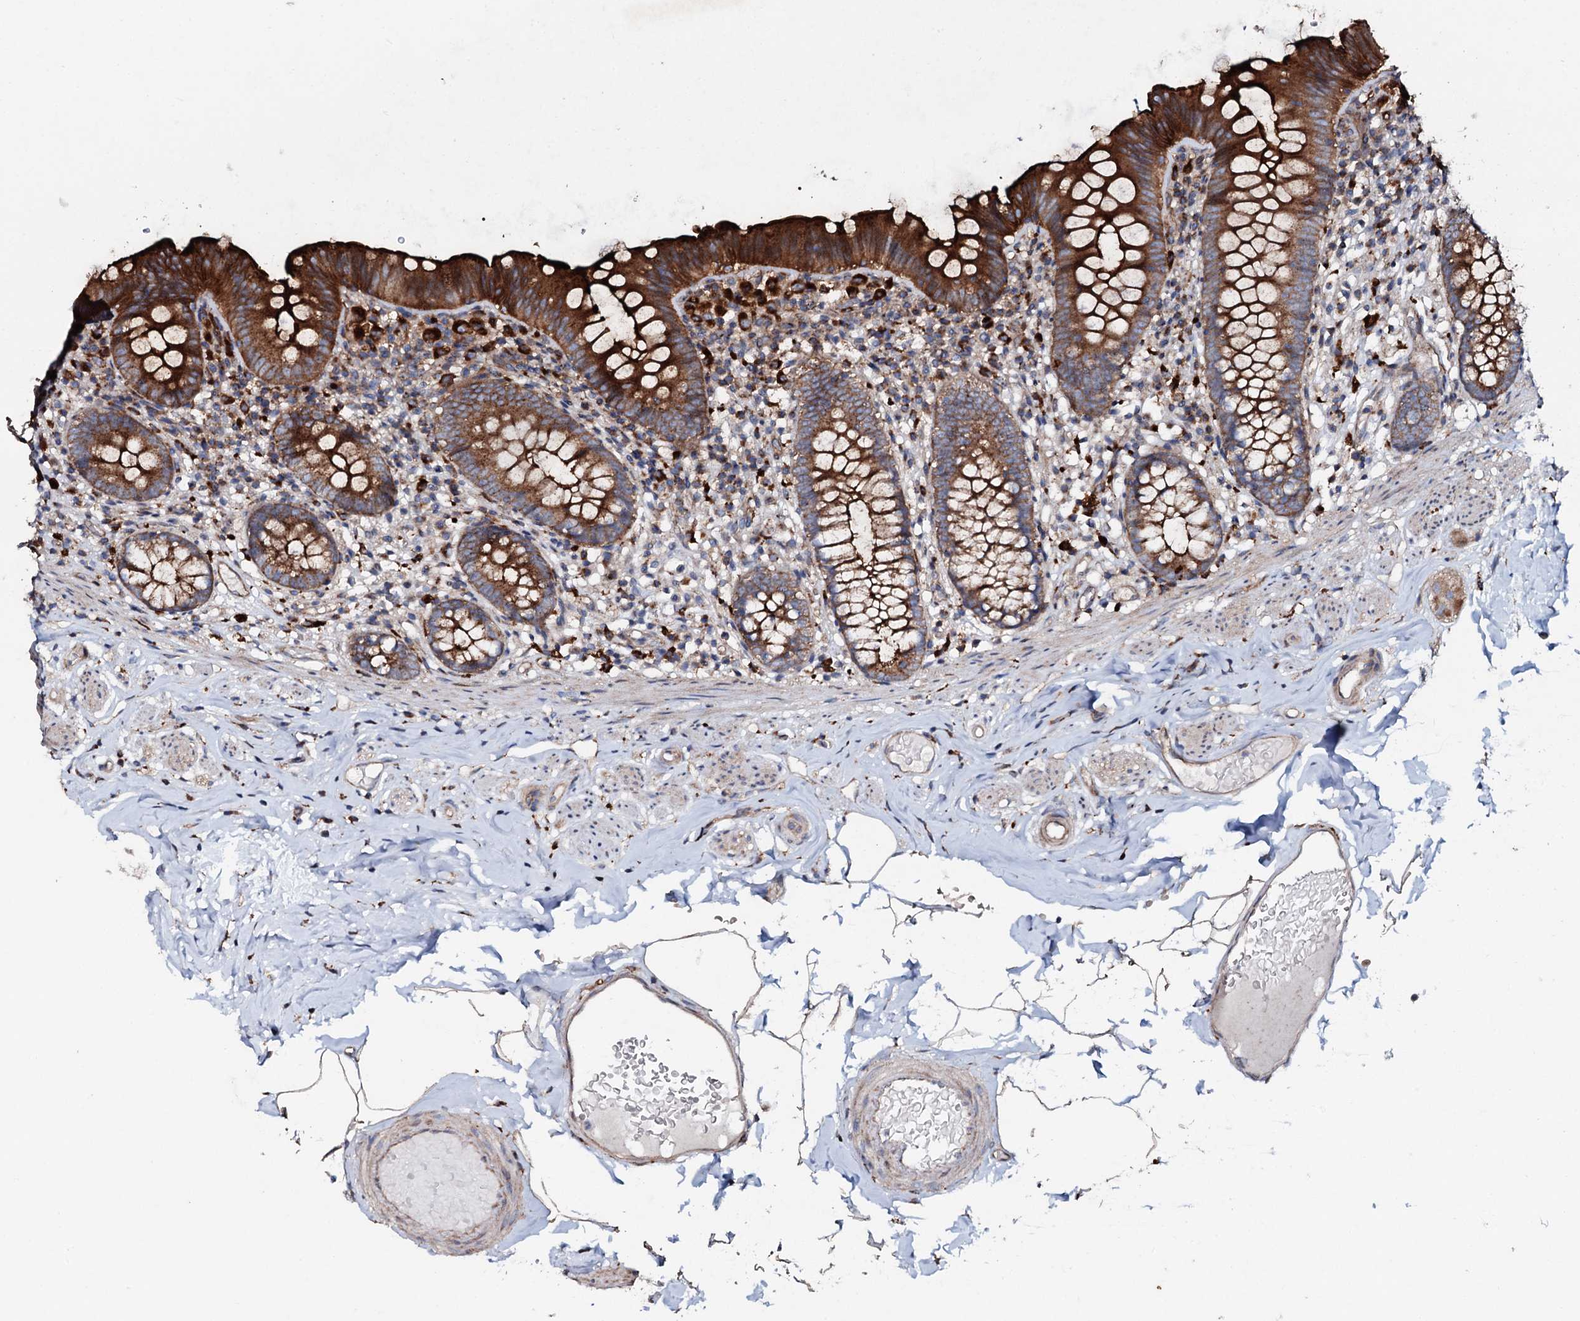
{"staining": {"intensity": "strong", "quantity": ">75%", "location": "cytoplasmic/membranous"}, "tissue": "appendix", "cell_type": "Glandular cells", "image_type": "normal", "snomed": [{"axis": "morphology", "description": "Normal tissue, NOS"}, {"axis": "topography", "description": "Appendix"}], "caption": "Appendix stained with immunohistochemistry demonstrates strong cytoplasmic/membranous staining in approximately >75% of glandular cells.", "gene": "P2RX4", "patient": {"sex": "male", "age": 55}}